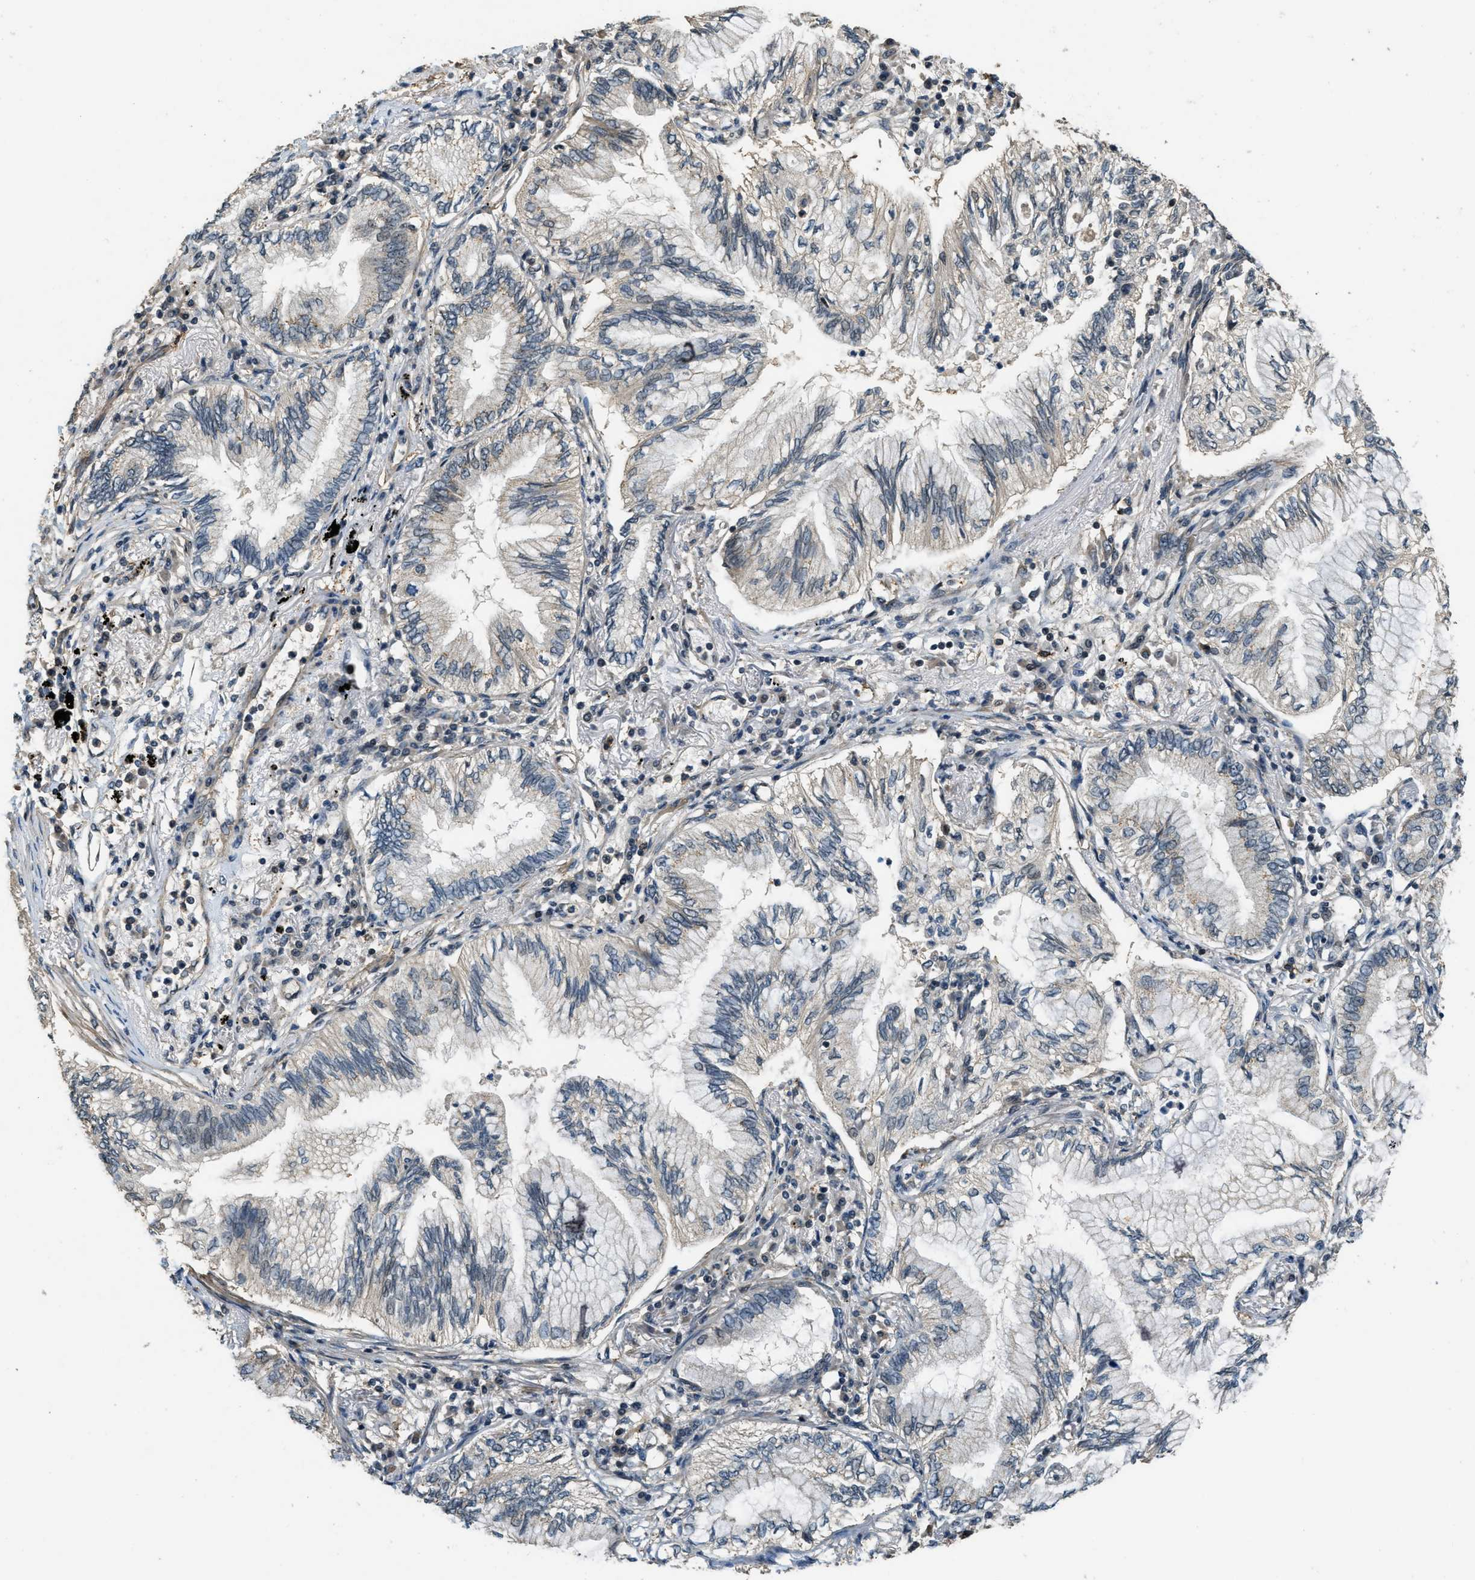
{"staining": {"intensity": "negative", "quantity": "none", "location": "none"}, "tissue": "lung cancer", "cell_type": "Tumor cells", "image_type": "cancer", "snomed": [{"axis": "morphology", "description": "Normal tissue, NOS"}, {"axis": "morphology", "description": "Adenocarcinoma, NOS"}, {"axis": "topography", "description": "Bronchus"}, {"axis": "topography", "description": "Lung"}], "caption": "A high-resolution histopathology image shows immunohistochemistry staining of adenocarcinoma (lung), which demonstrates no significant positivity in tumor cells.", "gene": "MED21", "patient": {"sex": "female", "age": 70}}